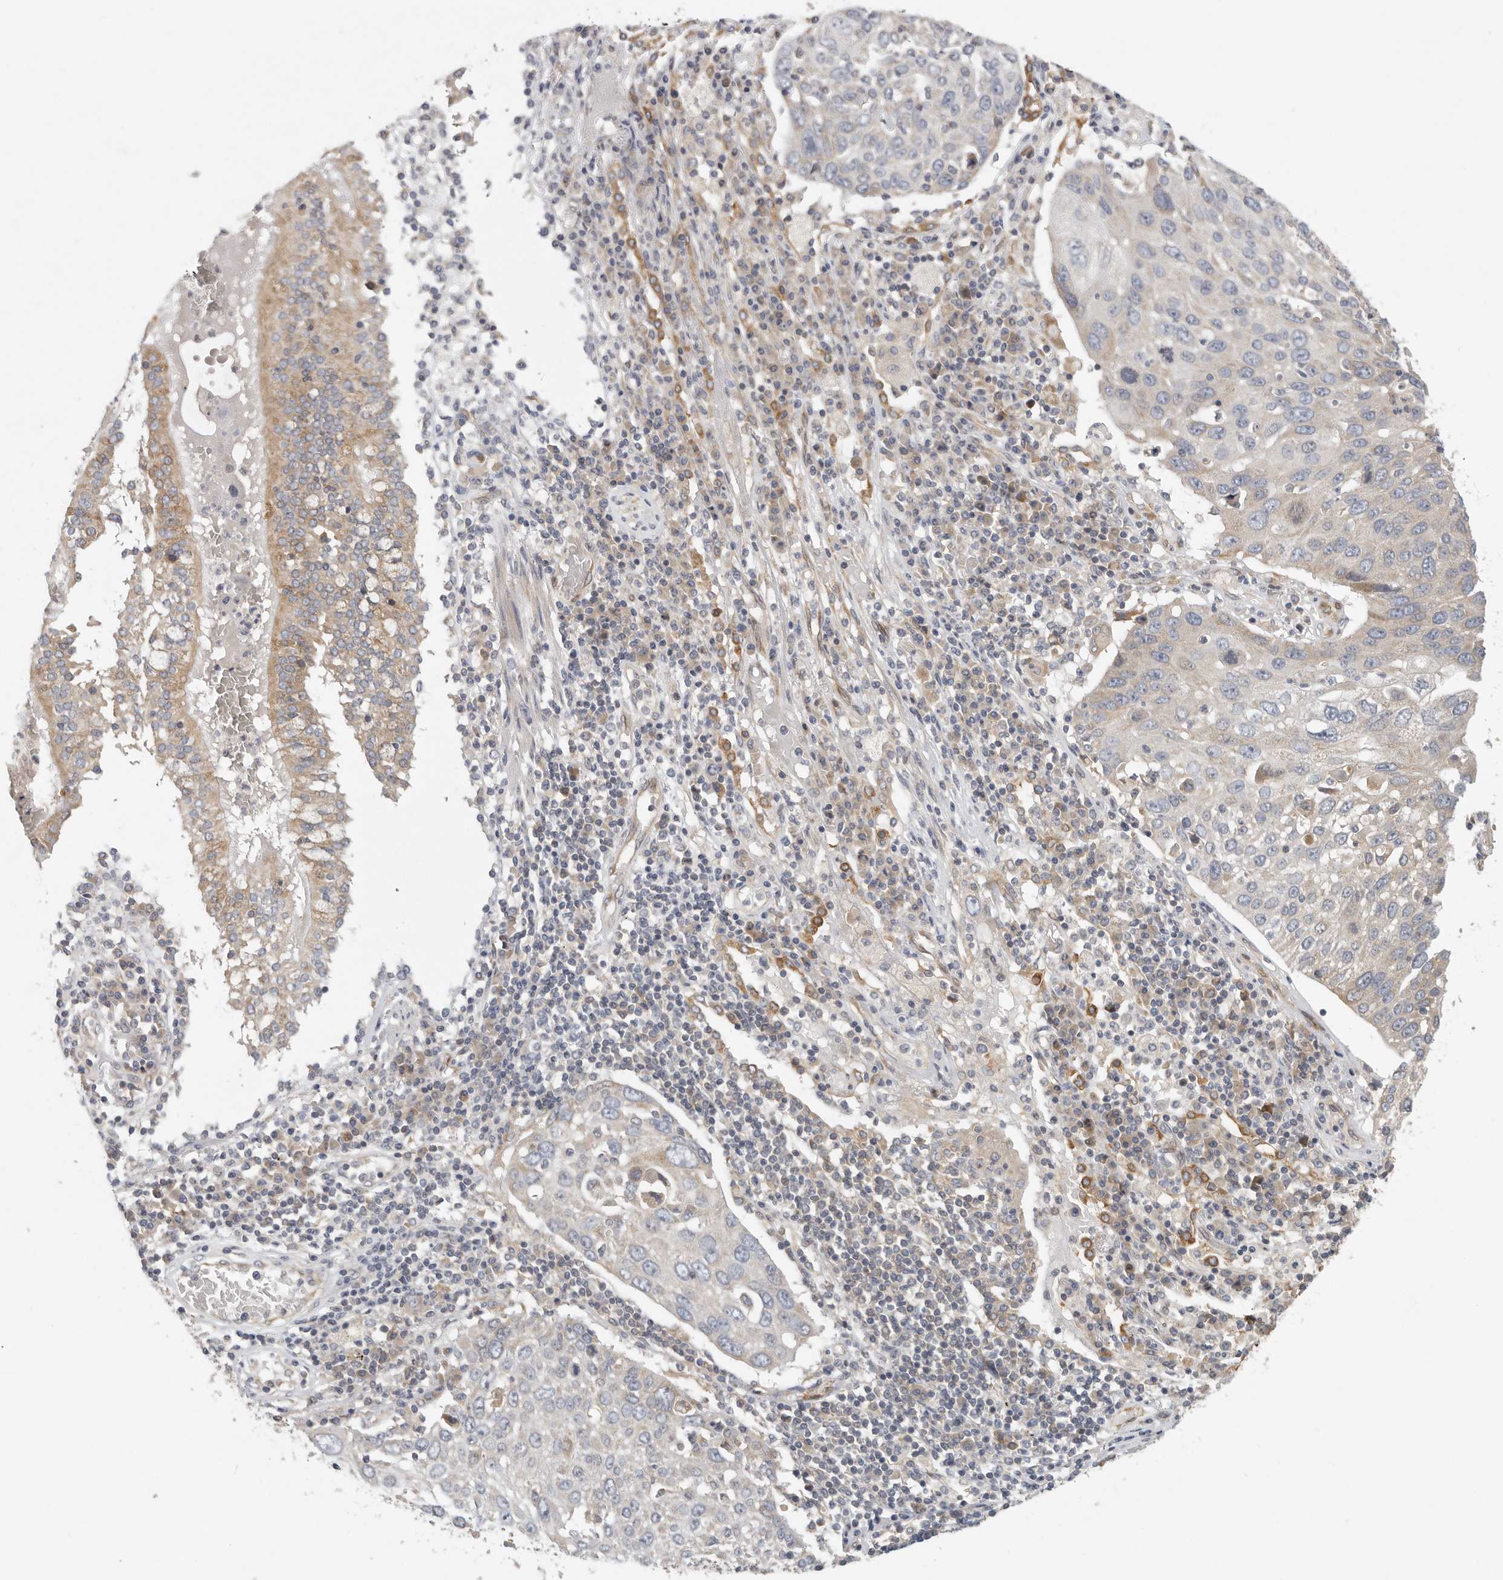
{"staining": {"intensity": "negative", "quantity": "none", "location": "none"}, "tissue": "lung cancer", "cell_type": "Tumor cells", "image_type": "cancer", "snomed": [{"axis": "morphology", "description": "Squamous cell carcinoma, NOS"}, {"axis": "topography", "description": "Lung"}], "caption": "IHC image of neoplastic tissue: lung cancer stained with DAB displays no significant protein staining in tumor cells.", "gene": "BCAP29", "patient": {"sex": "male", "age": 65}}